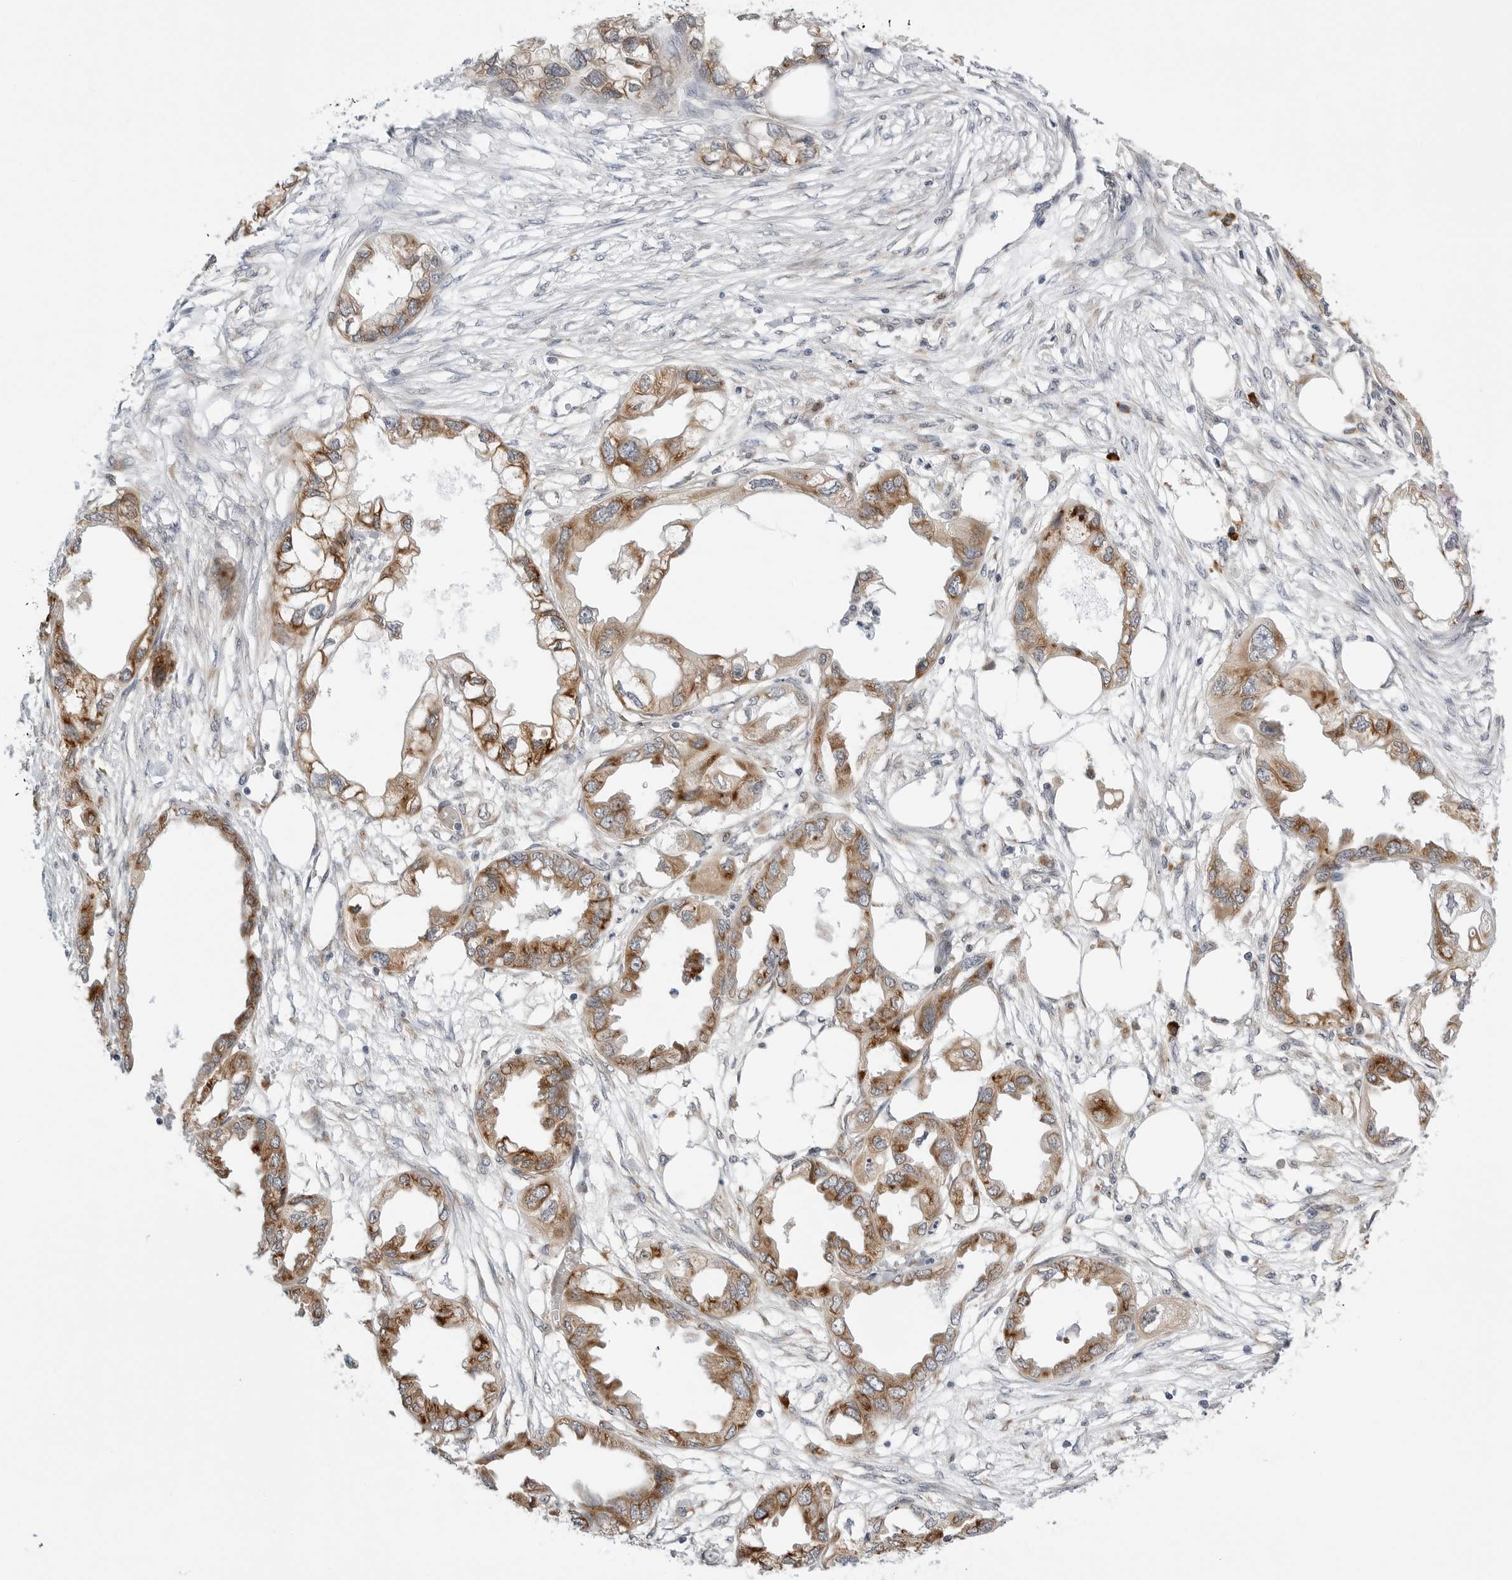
{"staining": {"intensity": "moderate", "quantity": ">75%", "location": "cytoplasmic/membranous"}, "tissue": "endometrial cancer", "cell_type": "Tumor cells", "image_type": "cancer", "snomed": [{"axis": "morphology", "description": "Adenocarcinoma, NOS"}, {"axis": "morphology", "description": "Adenocarcinoma, metastatic, NOS"}, {"axis": "topography", "description": "Adipose tissue"}, {"axis": "topography", "description": "Endometrium"}], "caption": "Moderate cytoplasmic/membranous positivity is seen in approximately >75% of tumor cells in adenocarcinoma (endometrial).", "gene": "RPN1", "patient": {"sex": "female", "age": 67}}